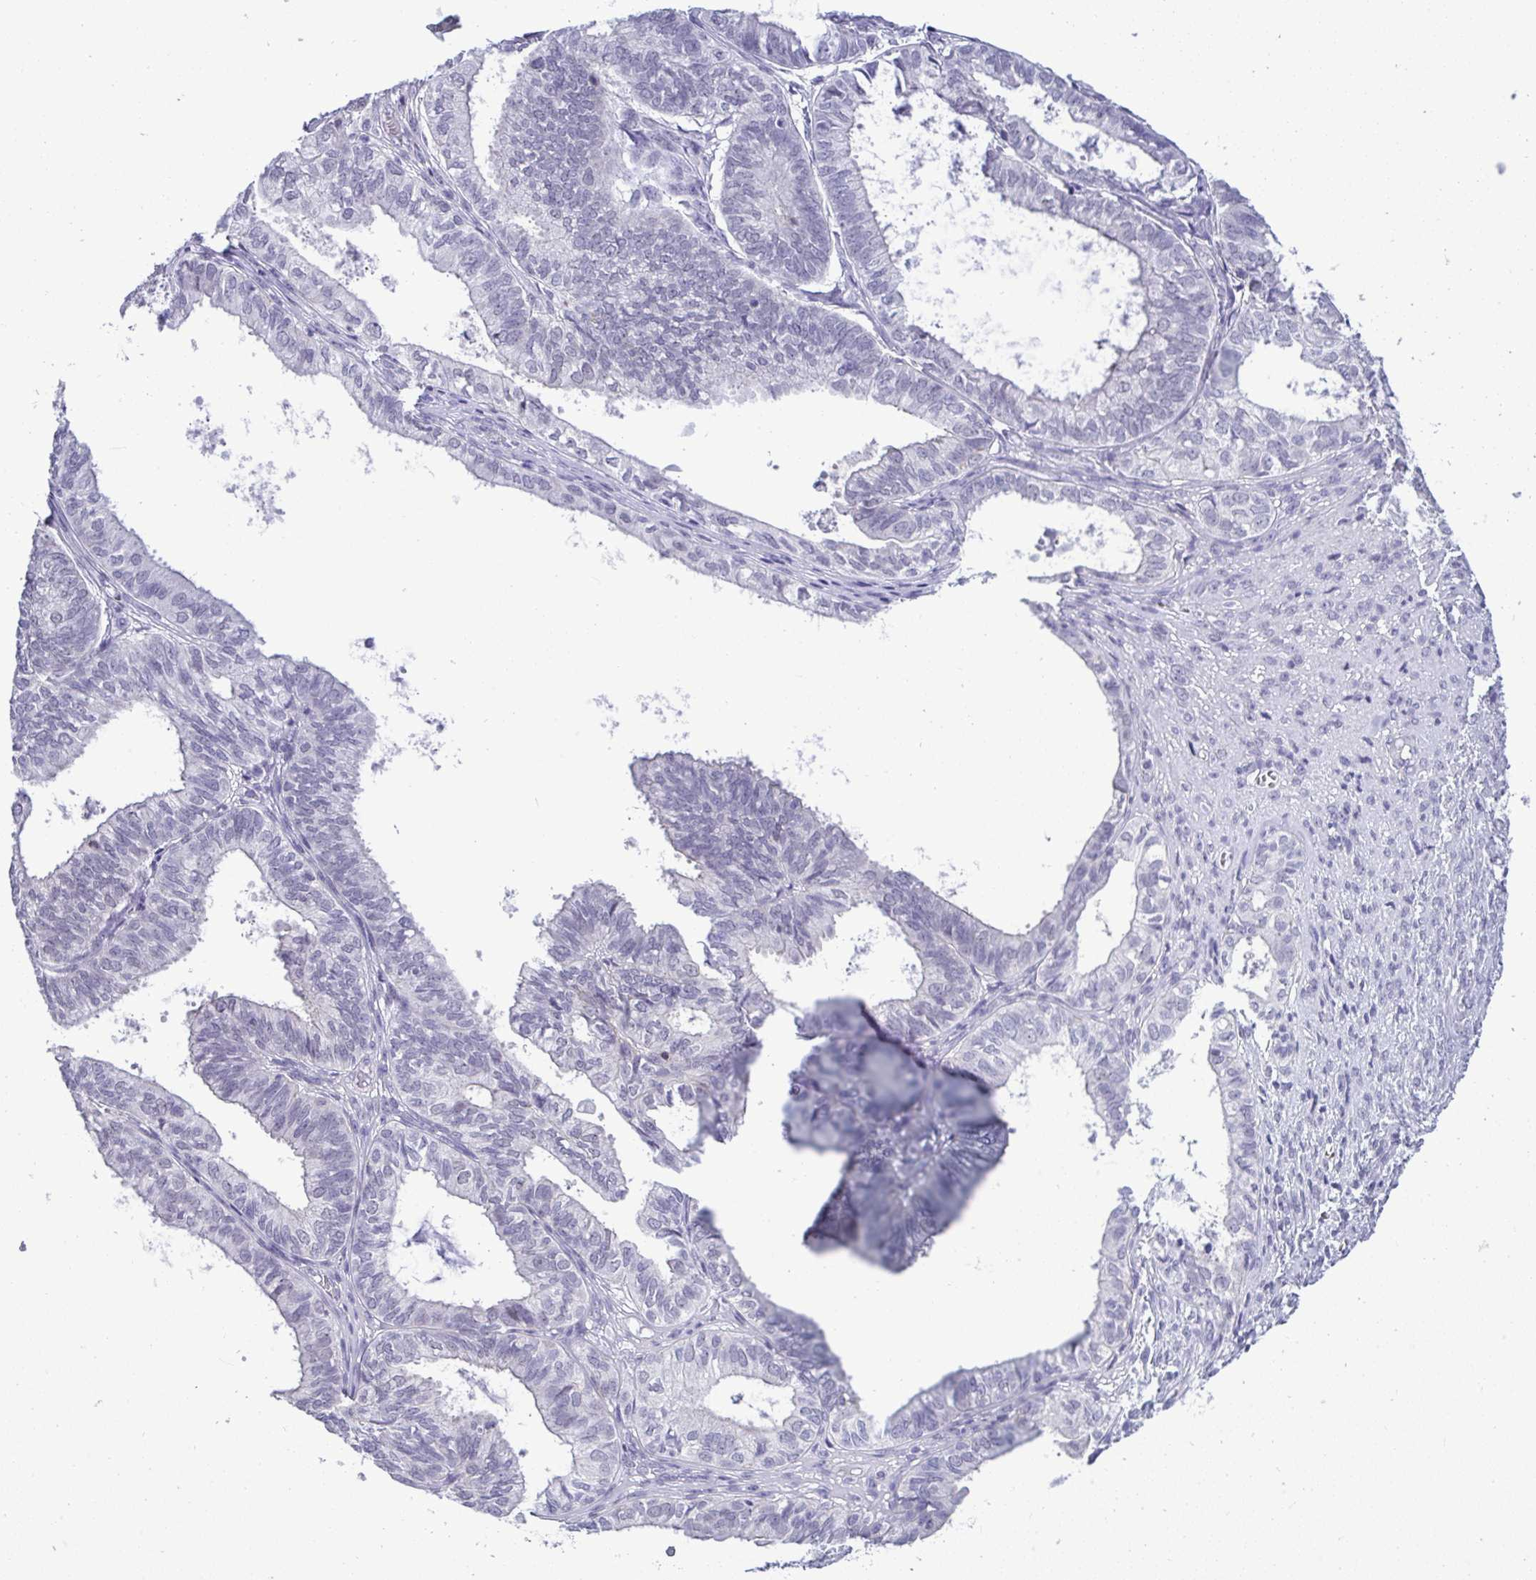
{"staining": {"intensity": "negative", "quantity": "none", "location": "none"}, "tissue": "ovarian cancer", "cell_type": "Tumor cells", "image_type": "cancer", "snomed": [{"axis": "morphology", "description": "Carcinoma, endometroid"}, {"axis": "topography", "description": "Ovary"}], "caption": "This is an immunohistochemistry micrograph of ovarian endometroid carcinoma. There is no expression in tumor cells.", "gene": "YBX2", "patient": {"sex": "female", "age": 64}}